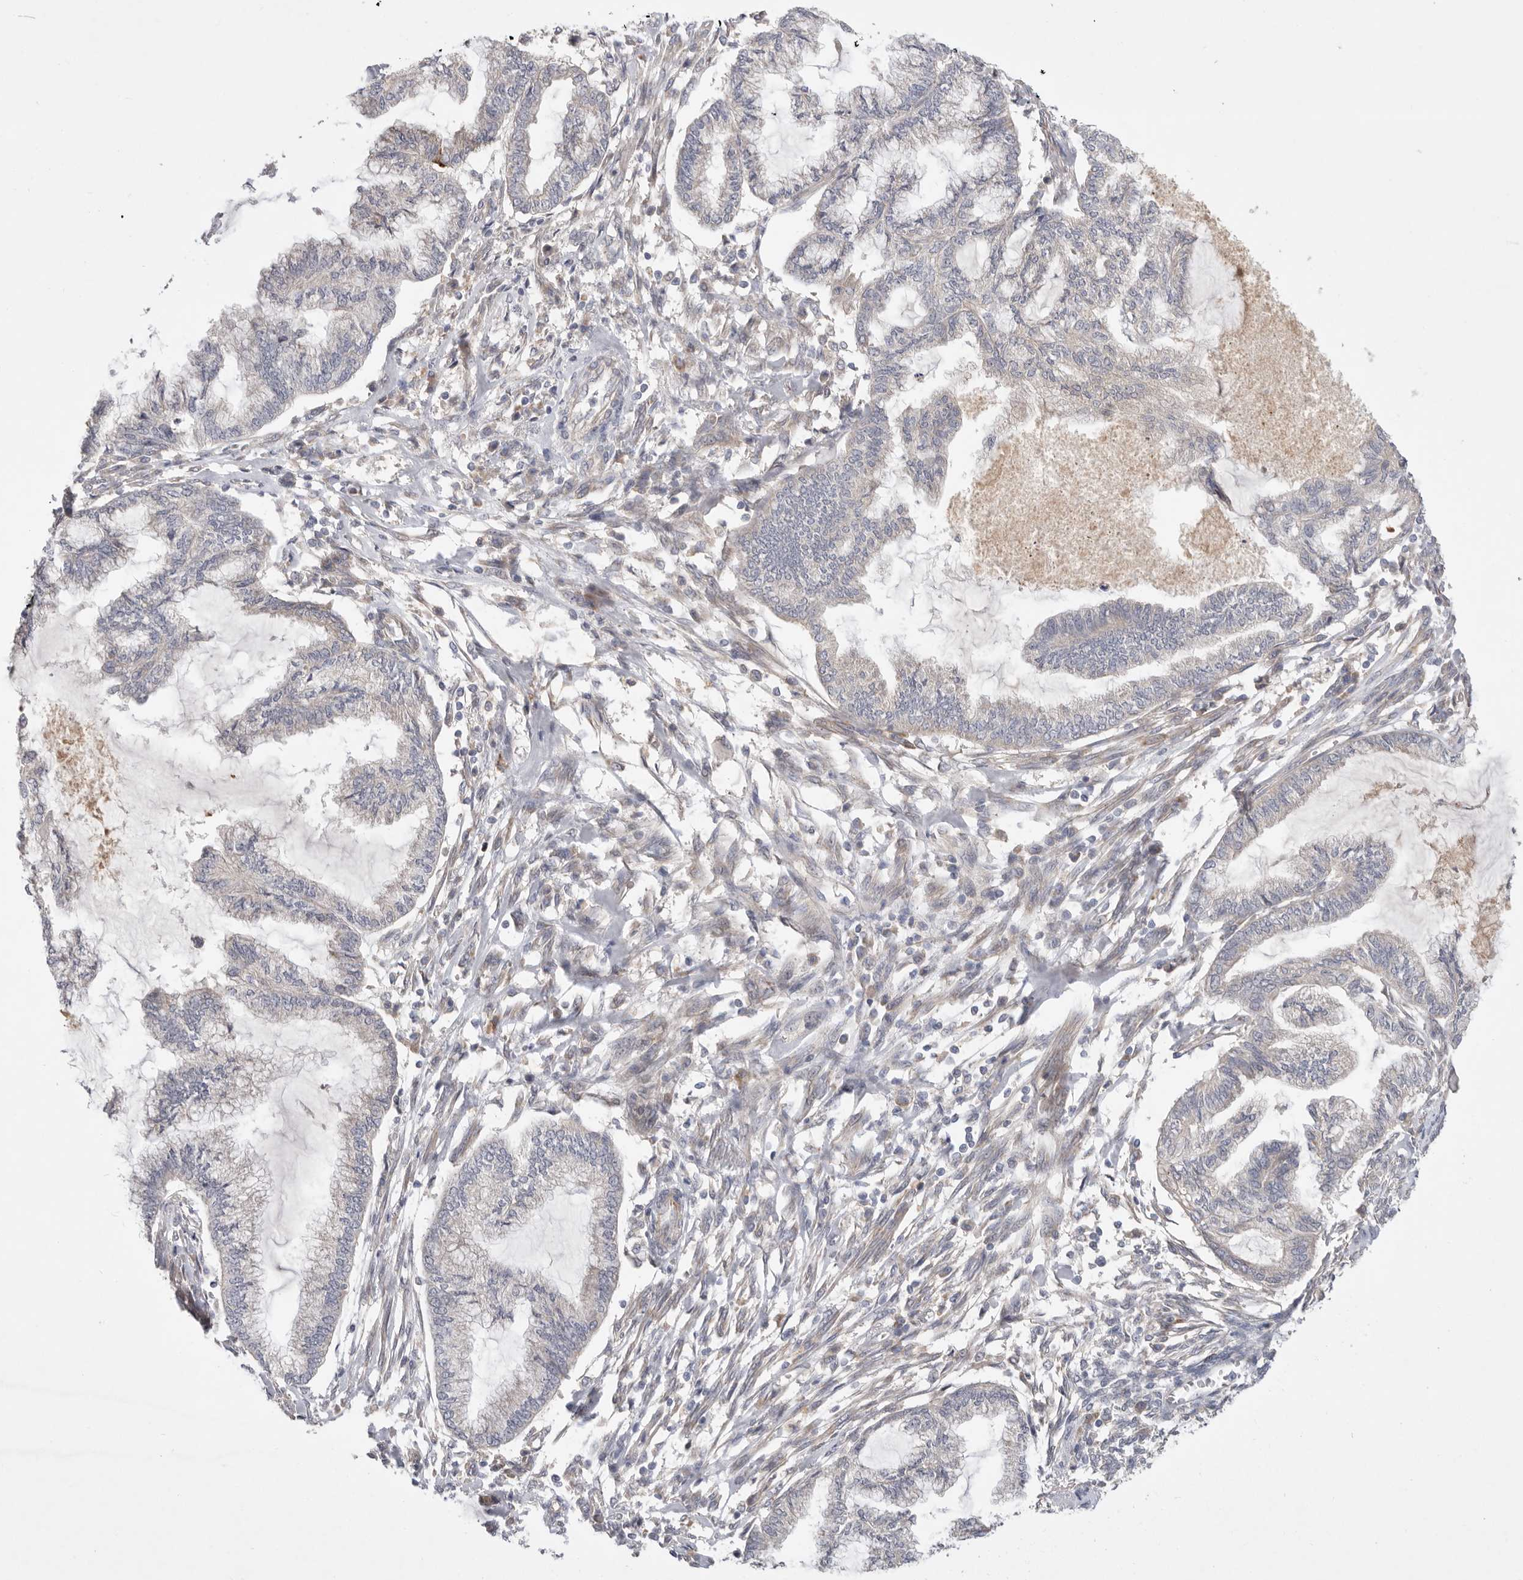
{"staining": {"intensity": "negative", "quantity": "none", "location": "none"}, "tissue": "endometrial cancer", "cell_type": "Tumor cells", "image_type": "cancer", "snomed": [{"axis": "morphology", "description": "Adenocarcinoma, NOS"}, {"axis": "topography", "description": "Endometrium"}], "caption": "A histopathology image of human endometrial cancer (adenocarcinoma) is negative for staining in tumor cells. (DAB IHC, high magnification).", "gene": "MTFR1L", "patient": {"sex": "female", "age": 86}}